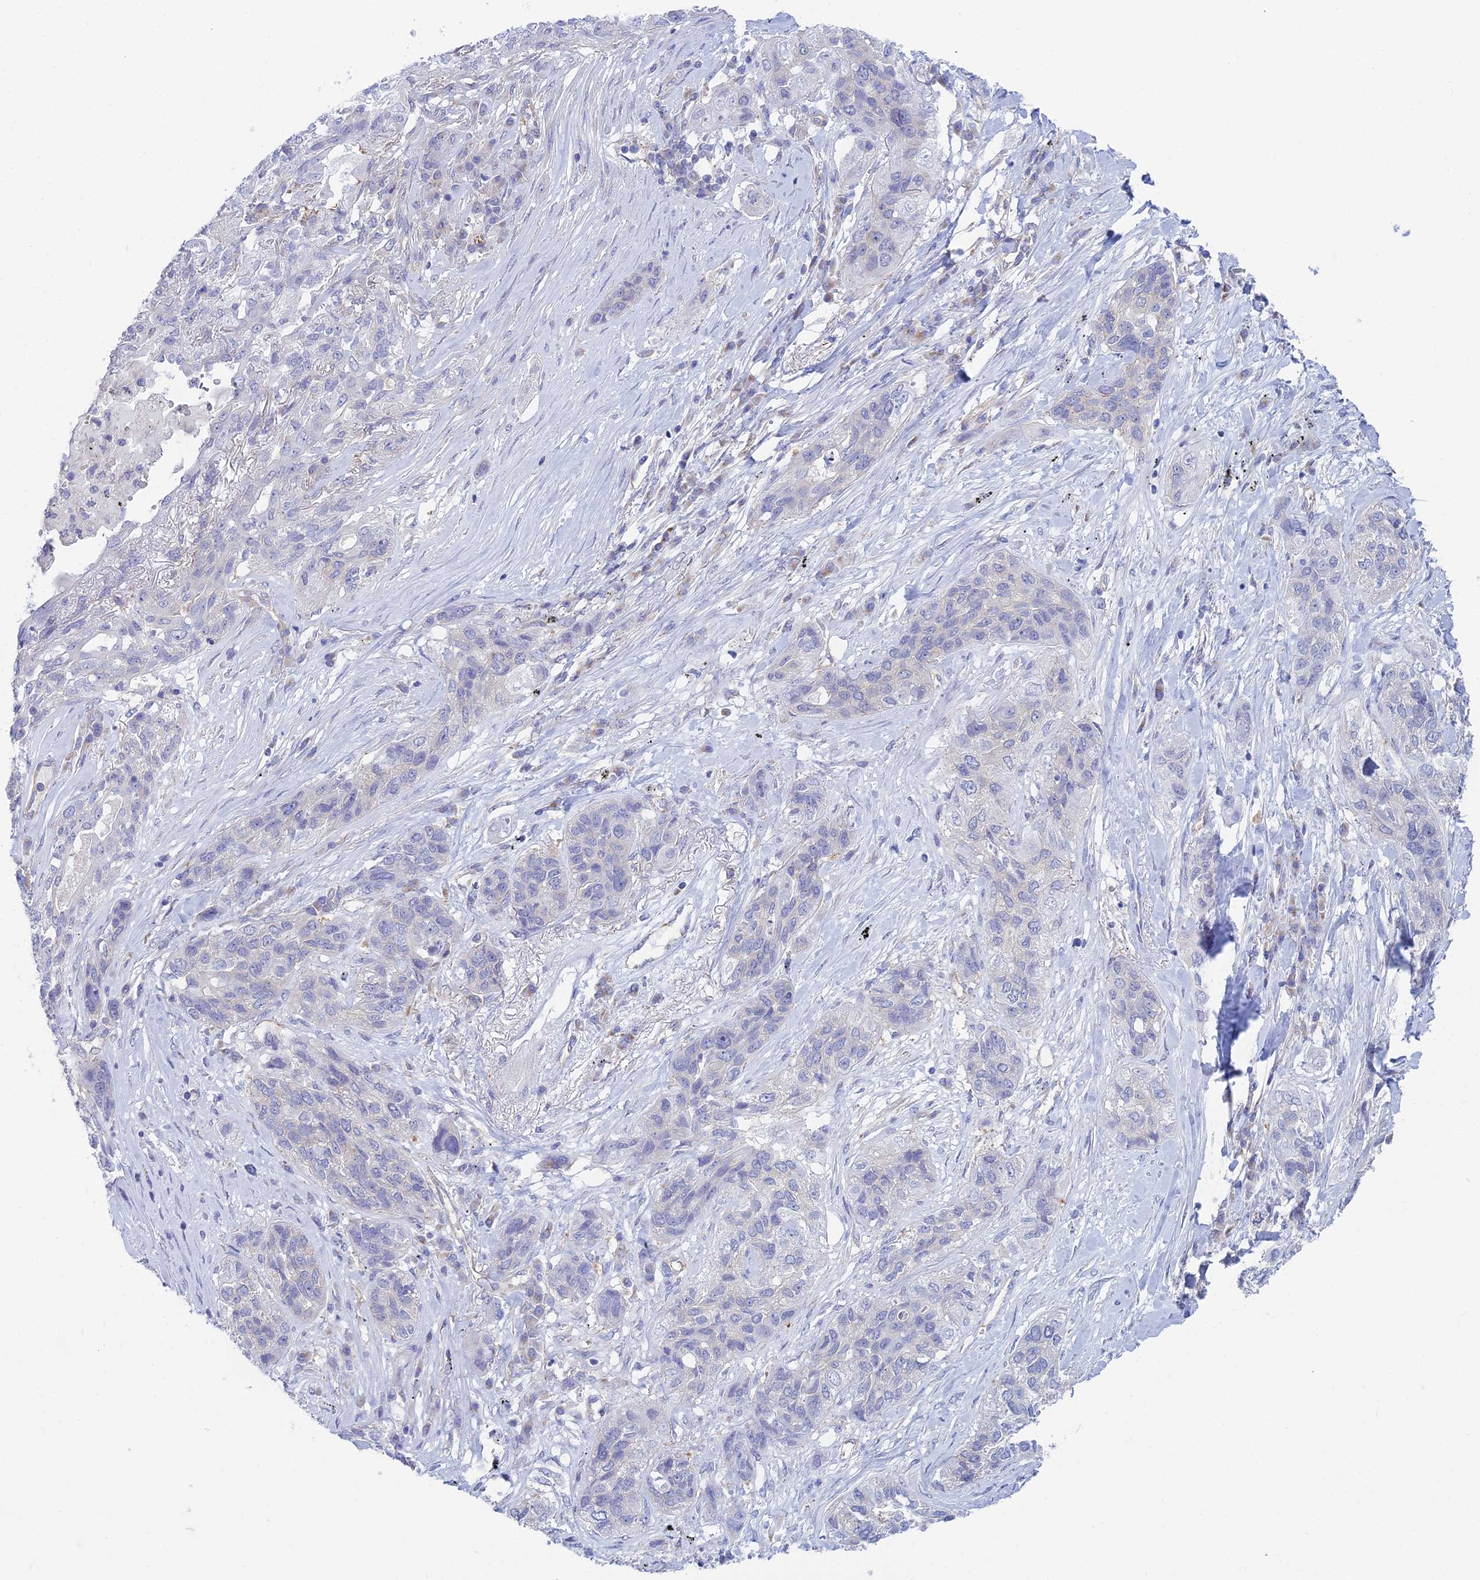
{"staining": {"intensity": "negative", "quantity": "none", "location": "none"}, "tissue": "lung cancer", "cell_type": "Tumor cells", "image_type": "cancer", "snomed": [{"axis": "morphology", "description": "Squamous cell carcinoma, NOS"}, {"axis": "topography", "description": "Lung"}], "caption": "Lung squamous cell carcinoma was stained to show a protein in brown. There is no significant staining in tumor cells.", "gene": "ZNF564", "patient": {"sex": "female", "age": 70}}